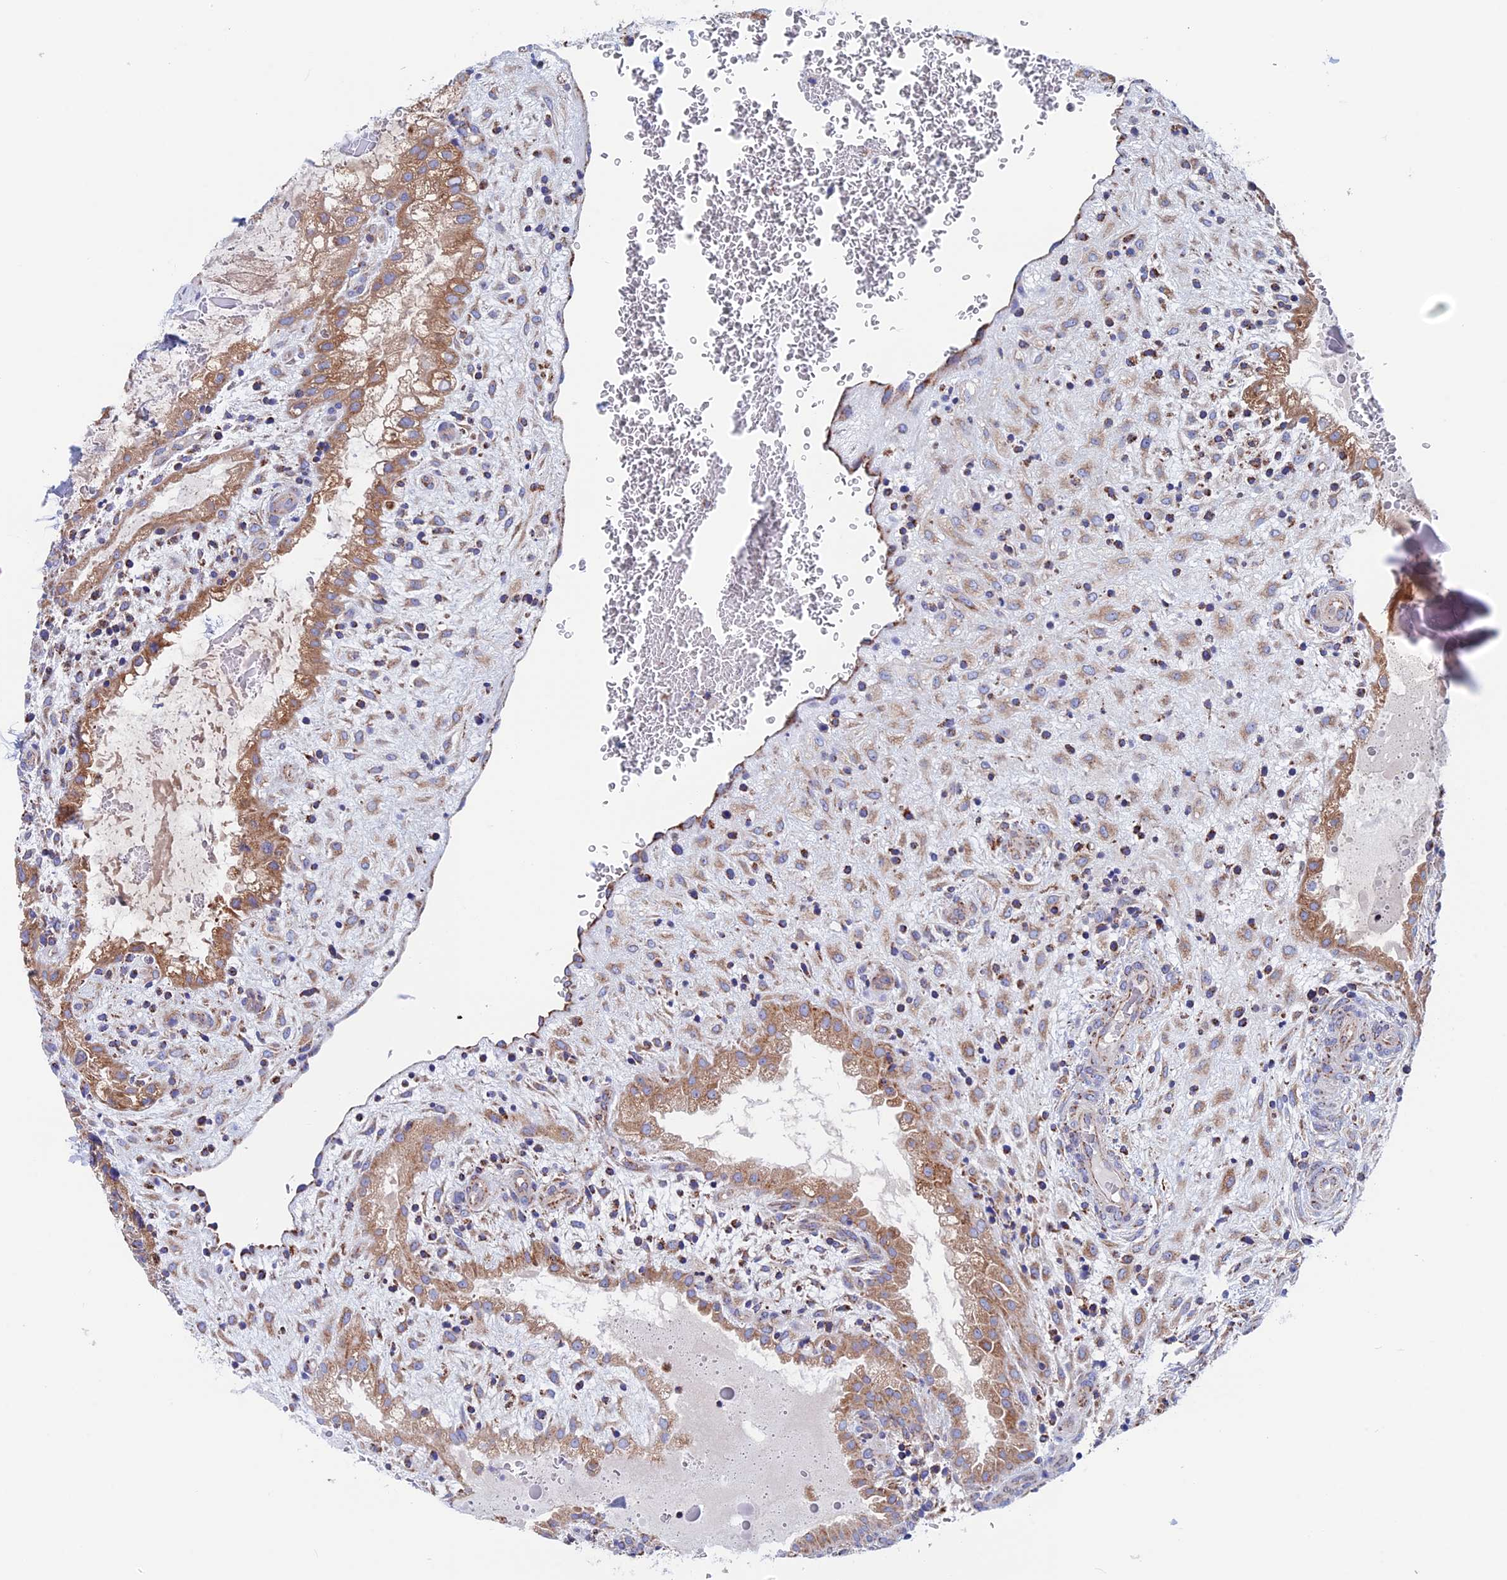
{"staining": {"intensity": "moderate", "quantity": "<25%", "location": "cytoplasmic/membranous"}, "tissue": "placenta", "cell_type": "Decidual cells", "image_type": "normal", "snomed": [{"axis": "morphology", "description": "Normal tissue, NOS"}, {"axis": "topography", "description": "Placenta"}], "caption": "Protein staining exhibits moderate cytoplasmic/membranous staining in about <25% of decidual cells in benign placenta.", "gene": "WDR83", "patient": {"sex": "female", "age": 35}}